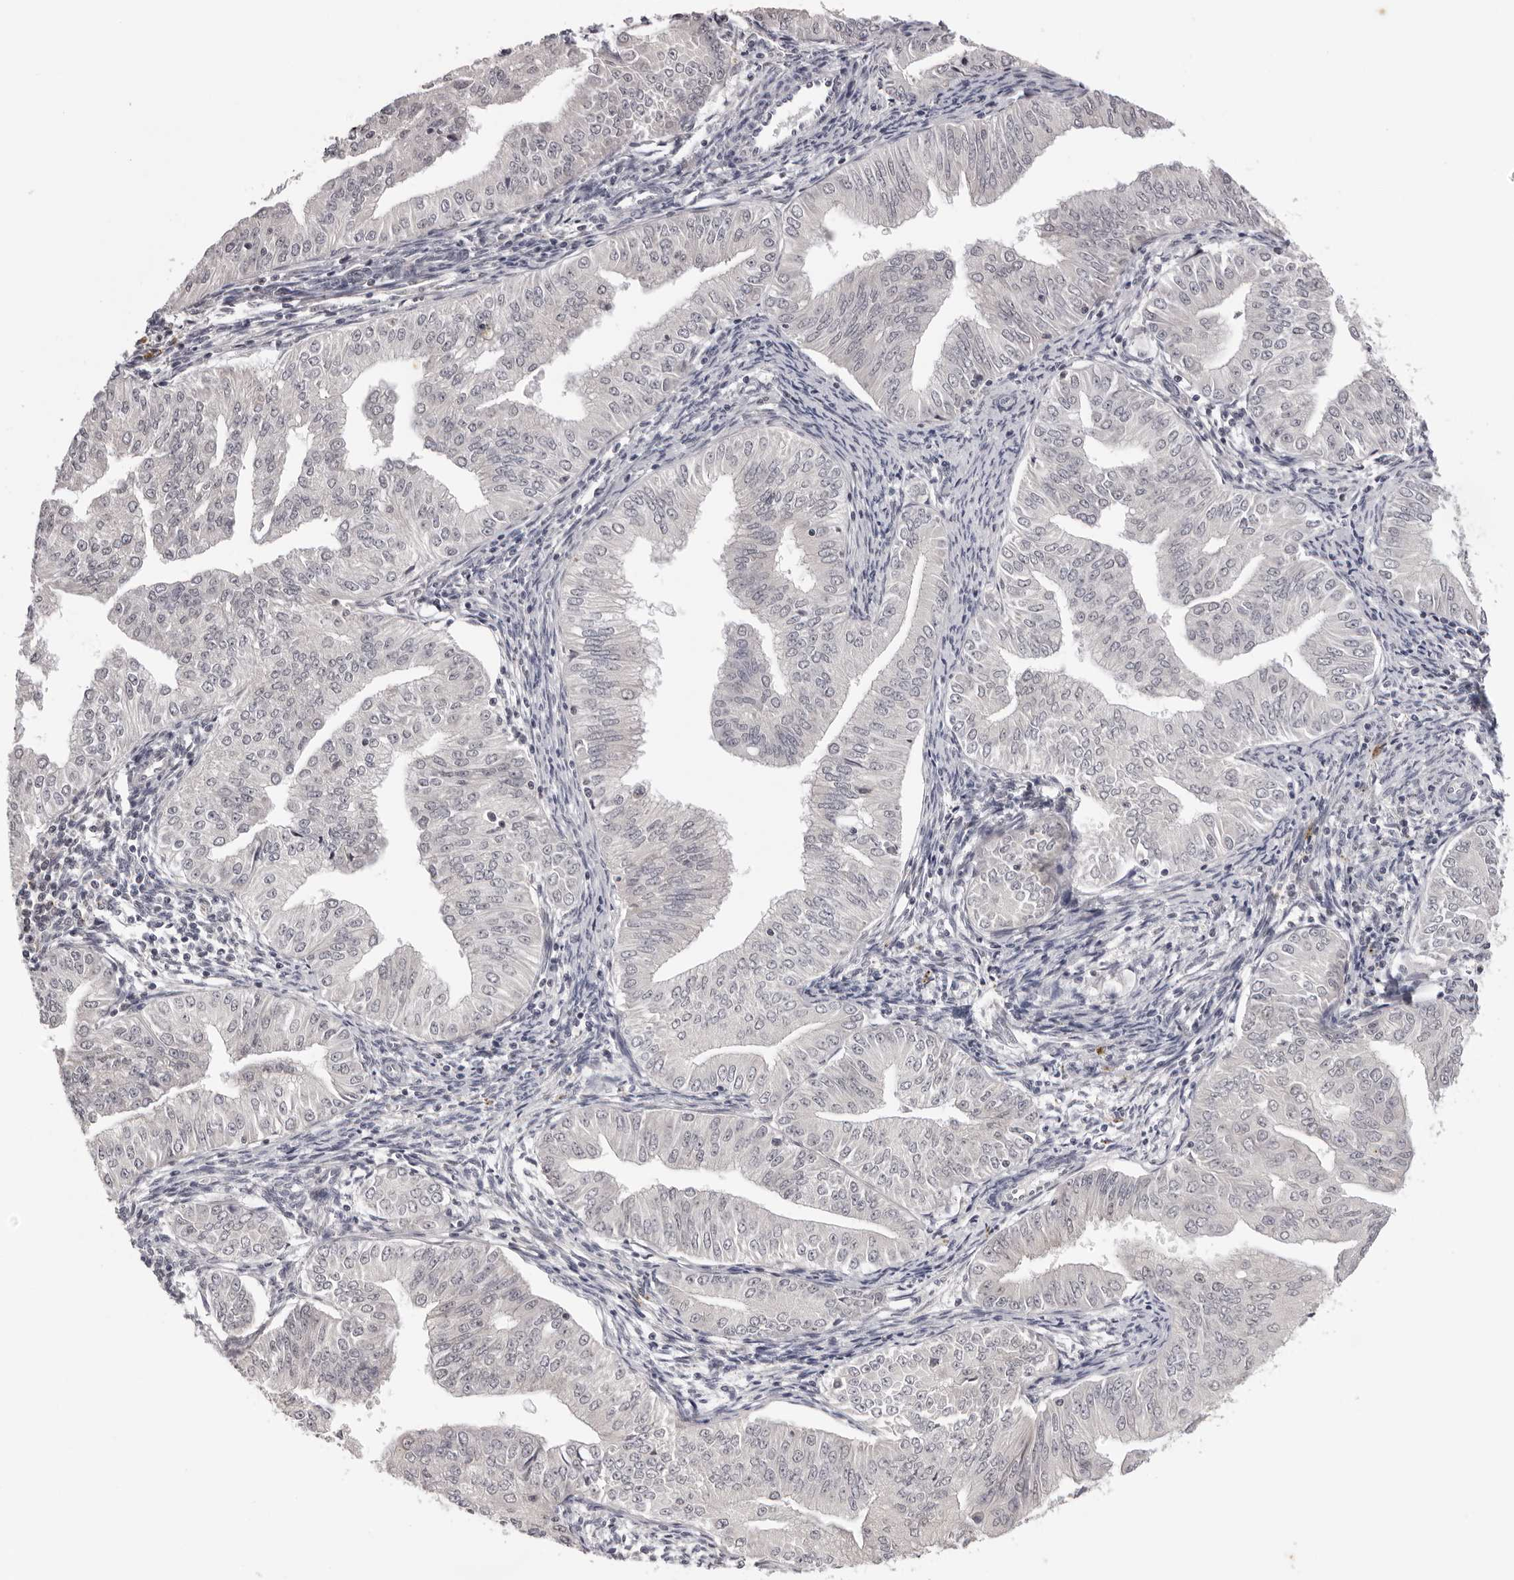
{"staining": {"intensity": "negative", "quantity": "none", "location": "none"}, "tissue": "endometrial cancer", "cell_type": "Tumor cells", "image_type": "cancer", "snomed": [{"axis": "morphology", "description": "Normal tissue, NOS"}, {"axis": "morphology", "description": "Adenocarcinoma, NOS"}, {"axis": "topography", "description": "Endometrium"}], "caption": "Tumor cells are negative for protein expression in human endometrial adenocarcinoma.", "gene": "PRUNE1", "patient": {"sex": "female", "age": 53}}